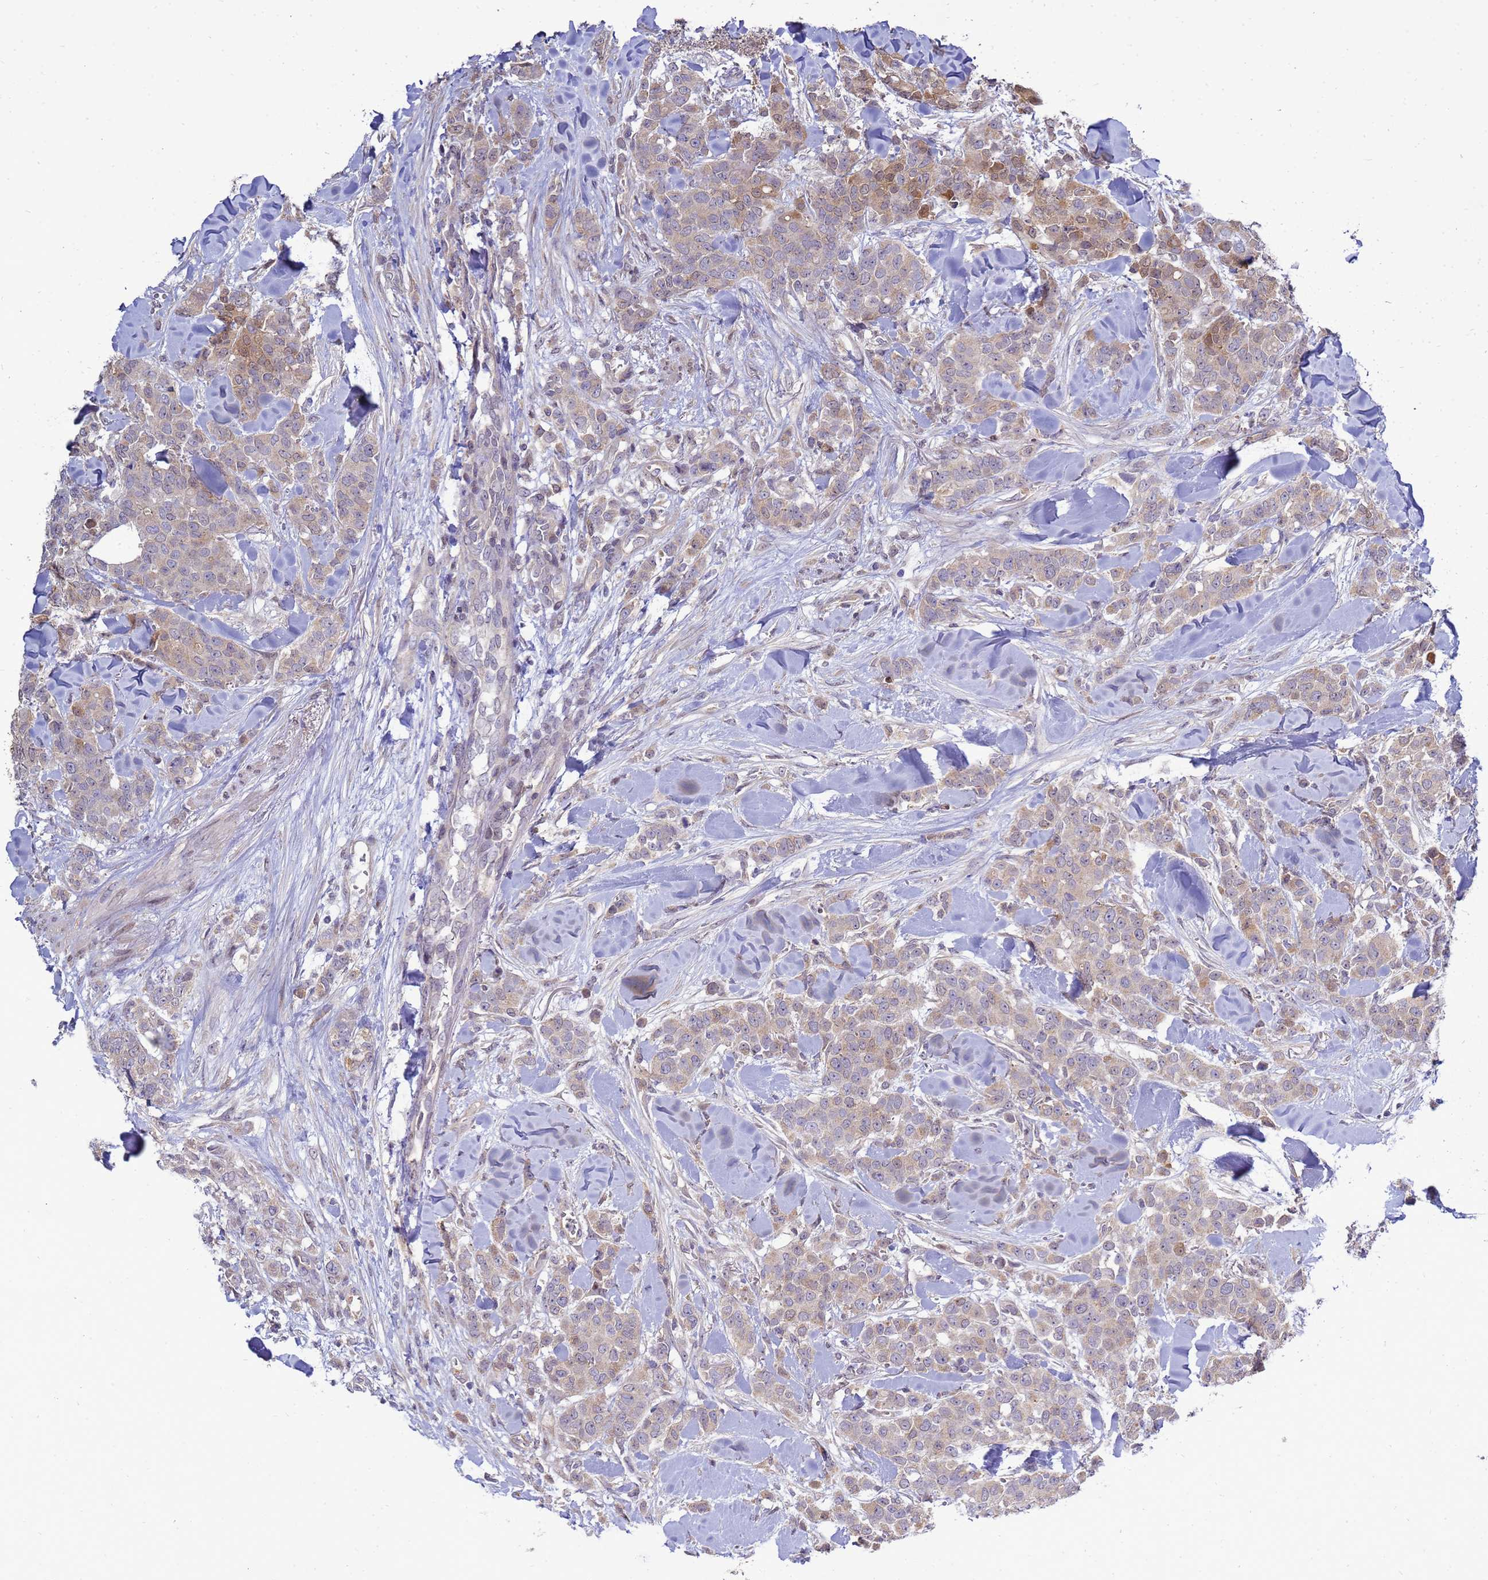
{"staining": {"intensity": "moderate", "quantity": "25%-75%", "location": "cytoplasmic/membranous,nuclear"}, "tissue": "breast cancer", "cell_type": "Tumor cells", "image_type": "cancer", "snomed": [{"axis": "morphology", "description": "Lobular carcinoma"}, {"axis": "topography", "description": "Breast"}], "caption": "Protein expression analysis of breast lobular carcinoma demonstrates moderate cytoplasmic/membranous and nuclear staining in about 25%-75% of tumor cells.", "gene": "EIF4EBP3", "patient": {"sex": "female", "age": 91}}